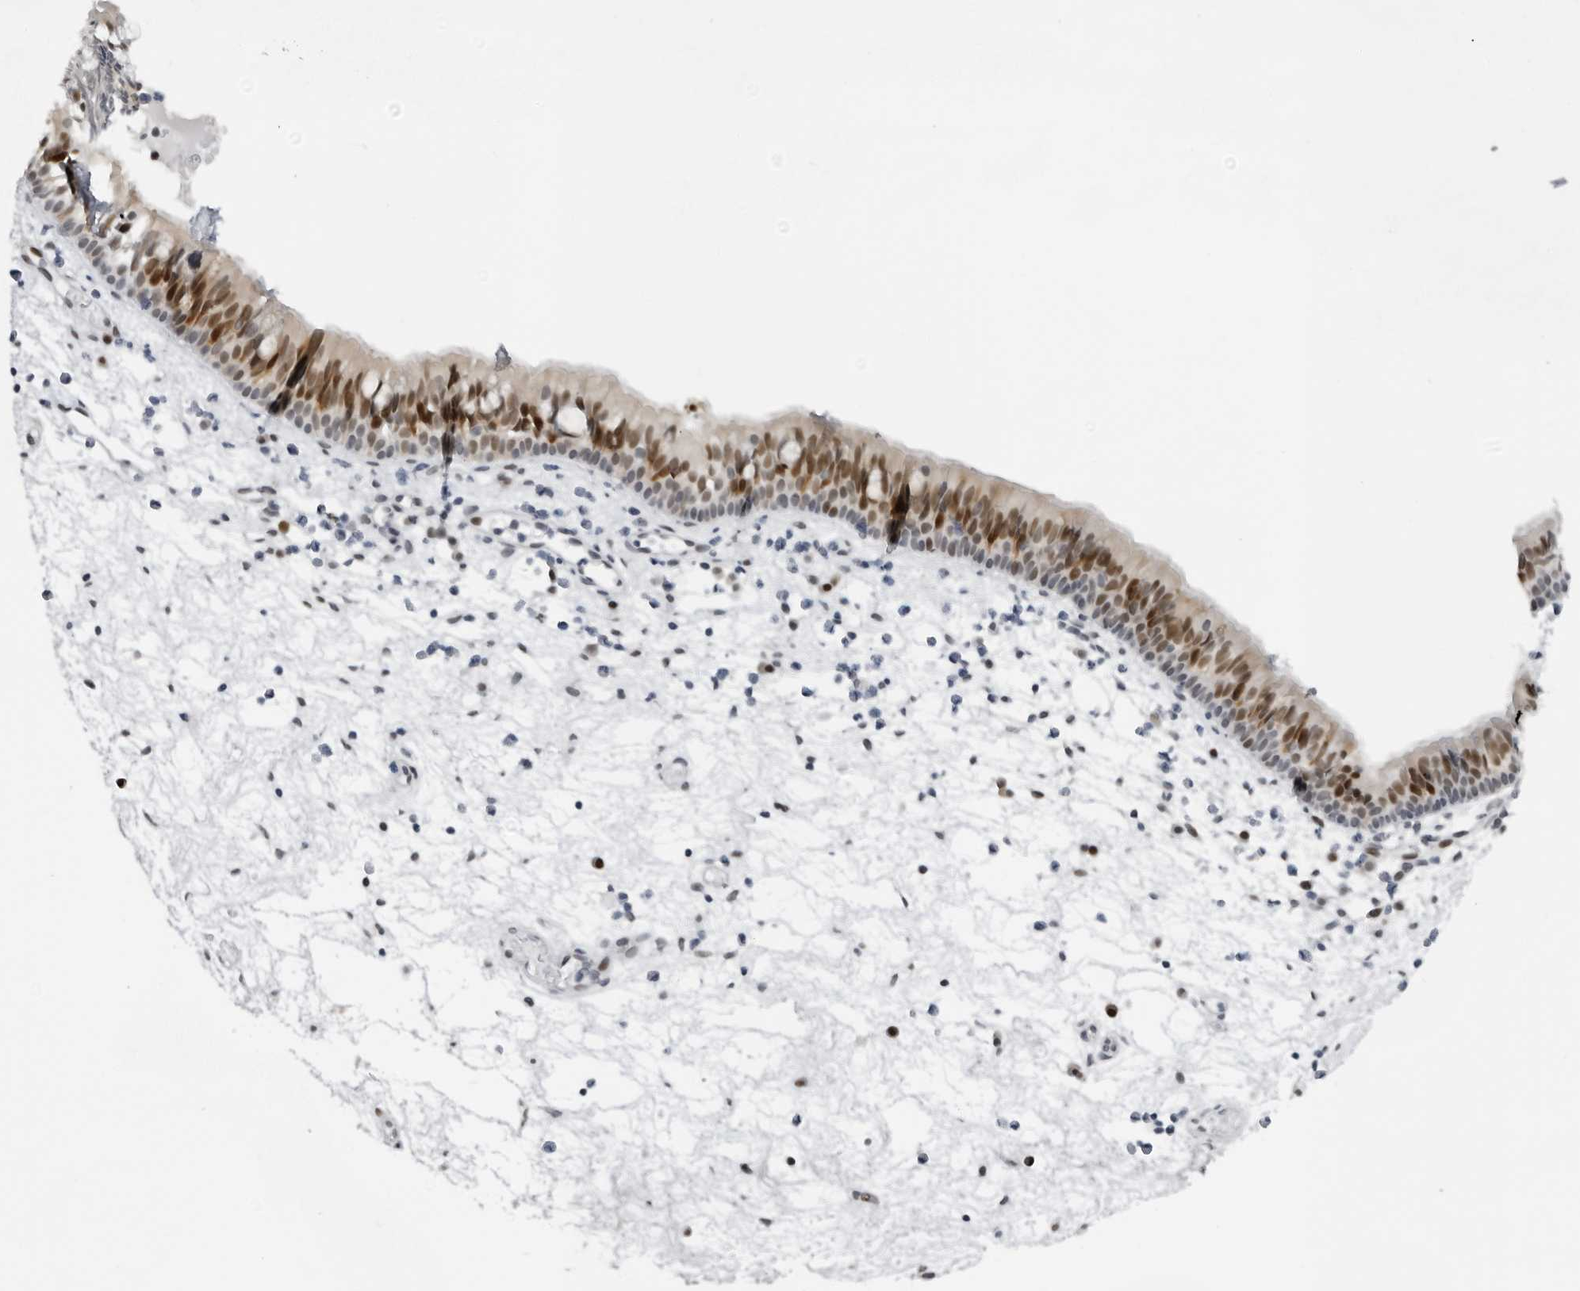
{"staining": {"intensity": "strong", "quantity": "25%-75%", "location": "nuclear"}, "tissue": "nasopharynx", "cell_type": "Respiratory epithelial cells", "image_type": "normal", "snomed": [{"axis": "morphology", "description": "Normal tissue, NOS"}, {"axis": "morphology", "description": "Inflammation, NOS"}, {"axis": "morphology", "description": "Malignant melanoma, Metastatic site"}, {"axis": "topography", "description": "Nasopharynx"}], "caption": "IHC (DAB (3,3'-diaminobenzidine)) staining of benign human nasopharynx demonstrates strong nuclear protein positivity in approximately 25%-75% of respiratory epithelial cells. The protein of interest is stained brown, and the nuclei are stained in blue (DAB (3,3'-diaminobenzidine) IHC with brightfield microscopy, high magnification).", "gene": "PPP1R42", "patient": {"sex": "male", "age": 70}}